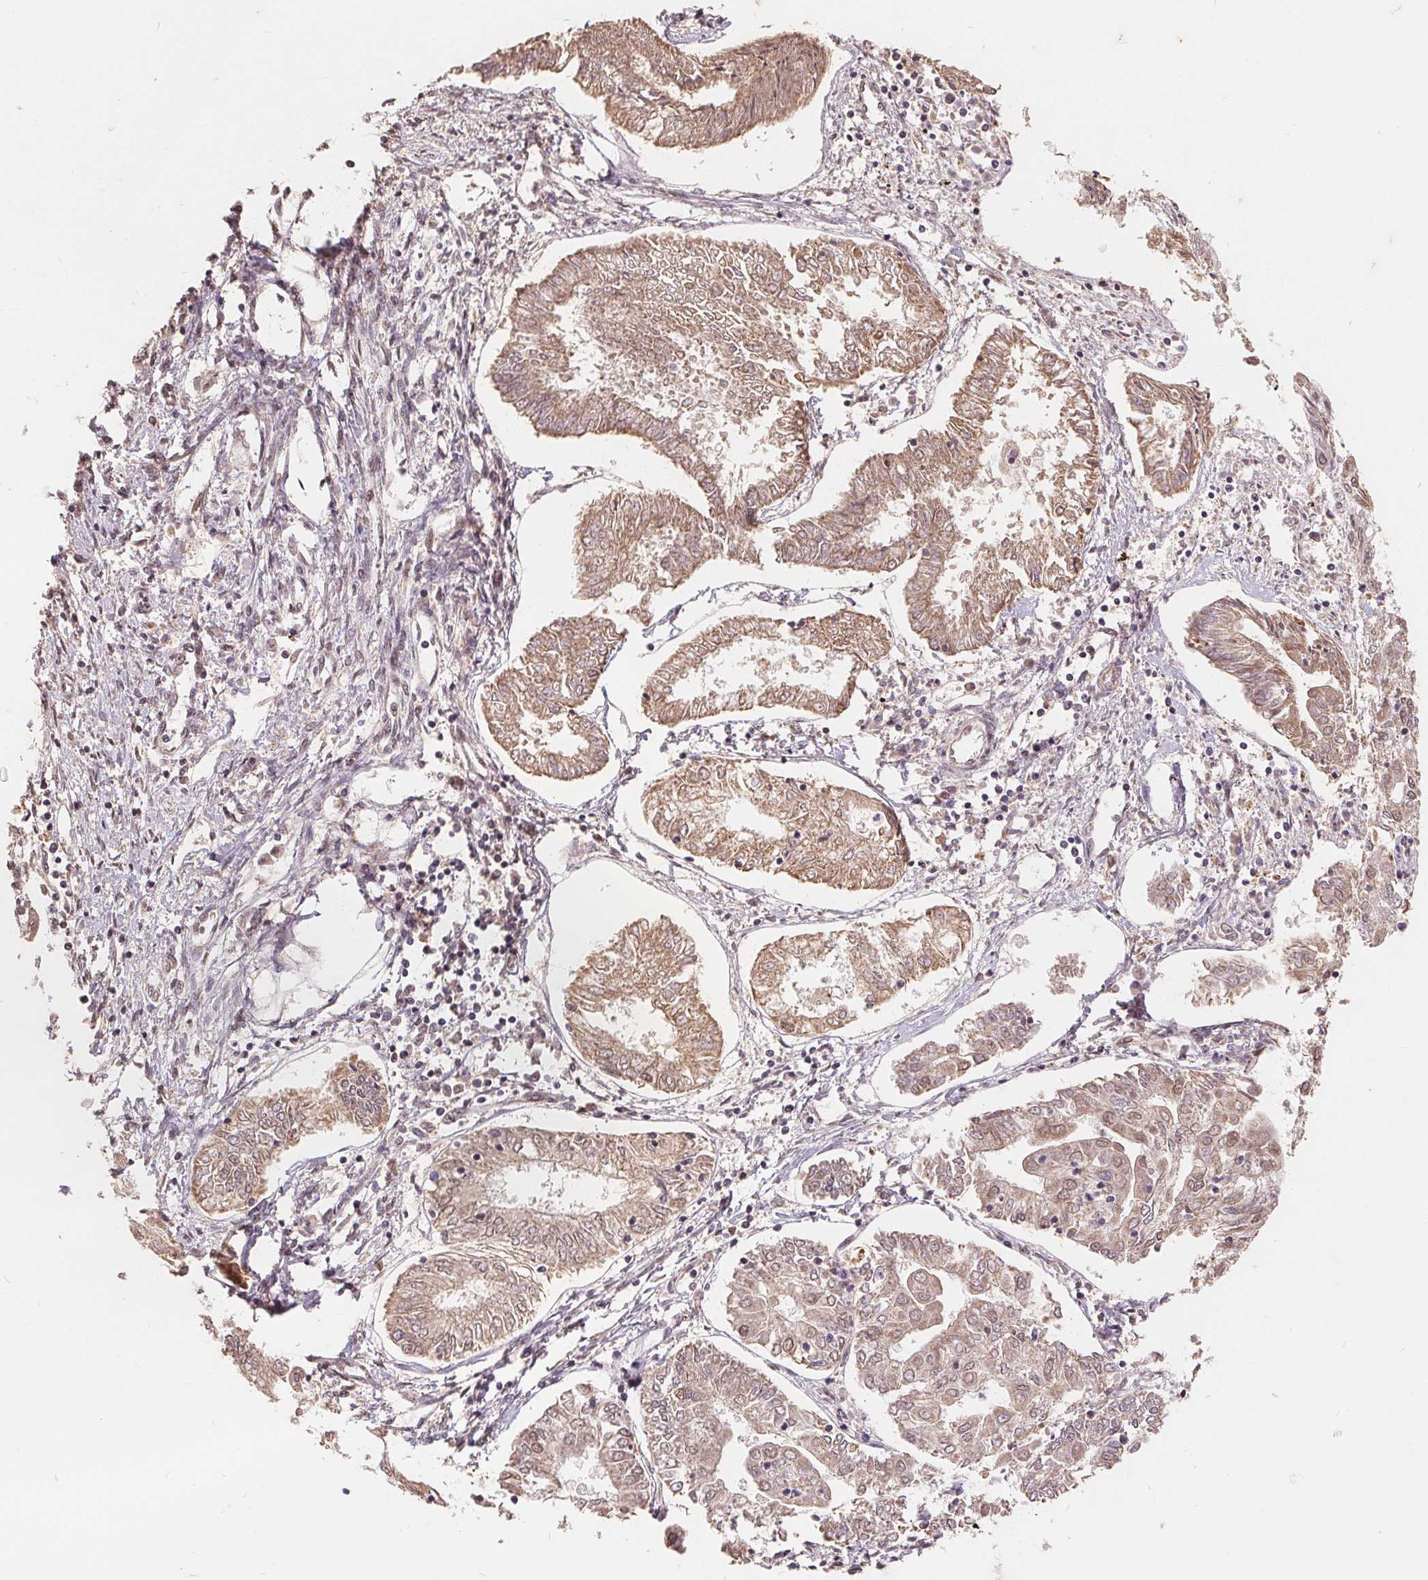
{"staining": {"intensity": "moderate", "quantity": ">75%", "location": "cytoplasmic/membranous,nuclear"}, "tissue": "endometrial cancer", "cell_type": "Tumor cells", "image_type": "cancer", "snomed": [{"axis": "morphology", "description": "Adenocarcinoma, NOS"}, {"axis": "topography", "description": "Endometrium"}], "caption": "Human endometrial cancer (adenocarcinoma) stained with a brown dye exhibits moderate cytoplasmic/membranous and nuclear positive staining in approximately >75% of tumor cells.", "gene": "CDIPT", "patient": {"sex": "female", "age": 68}}